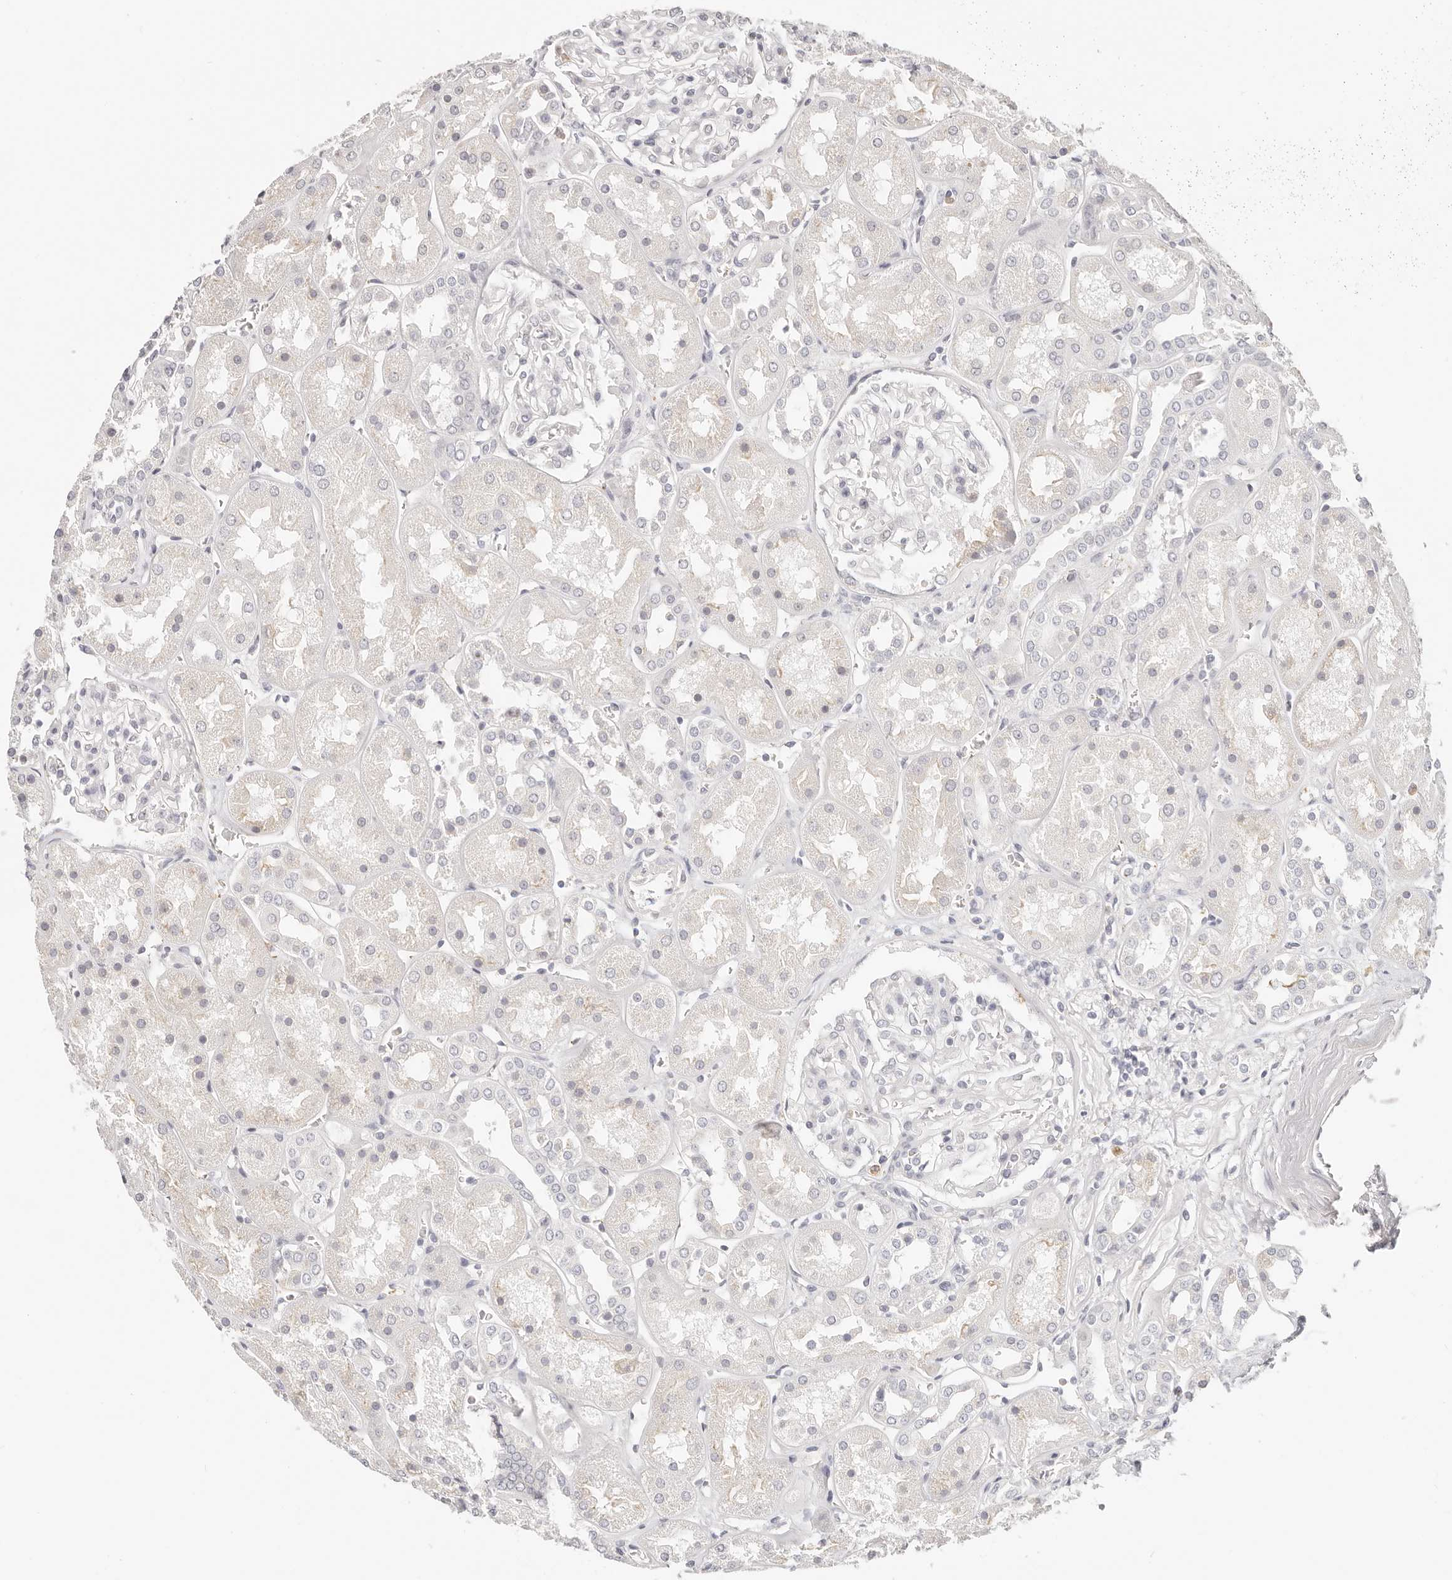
{"staining": {"intensity": "negative", "quantity": "none", "location": "none"}, "tissue": "kidney", "cell_type": "Cells in glomeruli", "image_type": "normal", "snomed": [{"axis": "morphology", "description": "Normal tissue, NOS"}, {"axis": "topography", "description": "Kidney"}], "caption": "This is an immunohistochemistry micrograph of normal human kidney. There is no positivity in cells in glomeruli.", "gene": "ASCL1", "patient": {"sex": "male", "age": 70}}